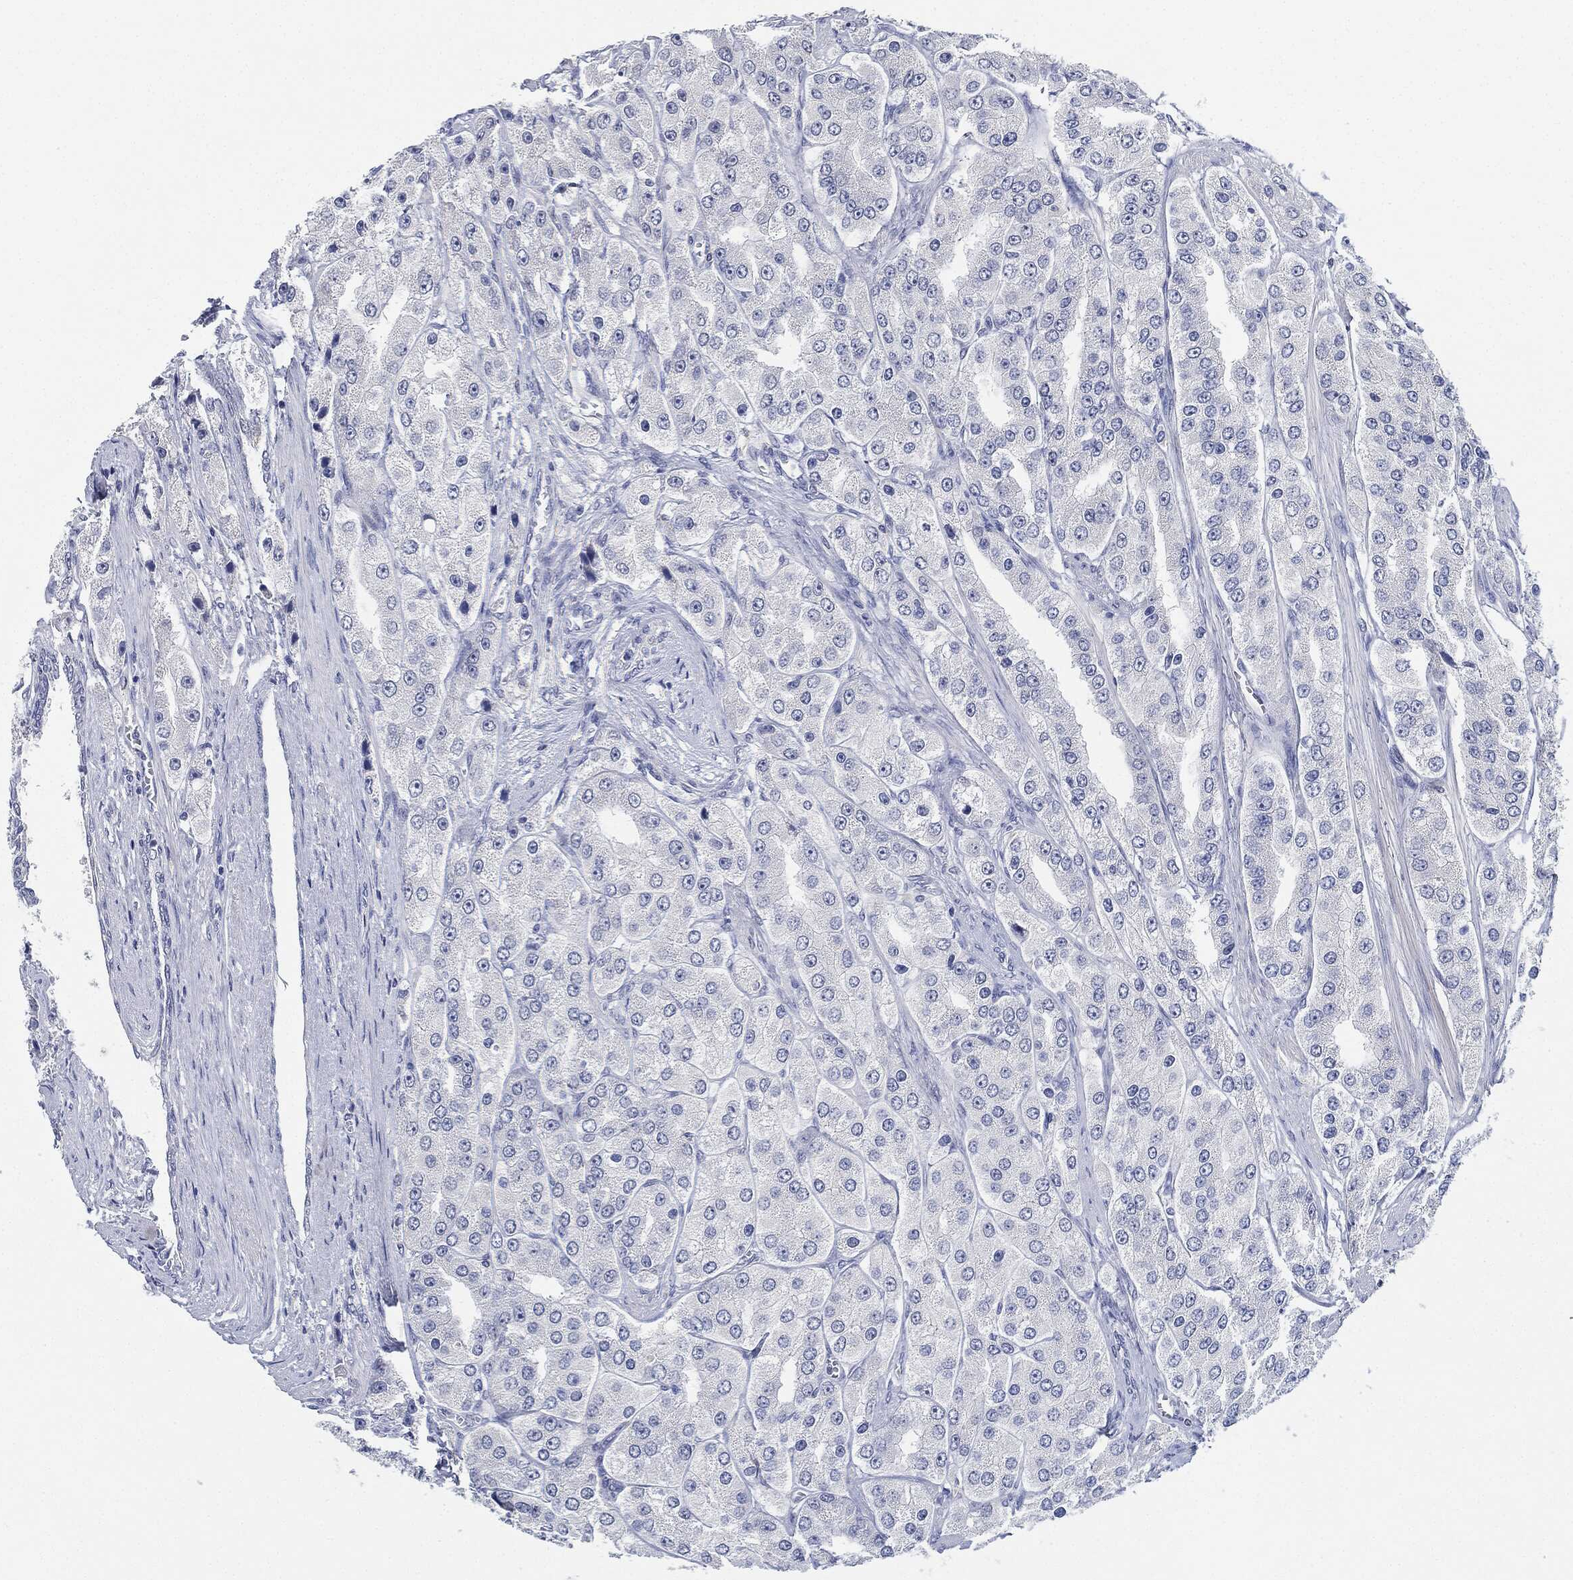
{"staining": {"intensity": "negative", "quantity": "none", "location": "none"}, "tissue": "prostate cancer", "cell_type": "Tumor cells", "image_type": "cancer", "snomed": [{"axis": "morphology", "description": "Adenocarcinoma, Low grade"}, {"axis": "topography", "description": "Prostate"}], "caption": "Image shows no protein expression in tumor cells of prostate cancer (adenocarcinoma (low-grade)) tissue.", "gene": "NTRK1", "patient": {"sex": "male", "age": 69}}